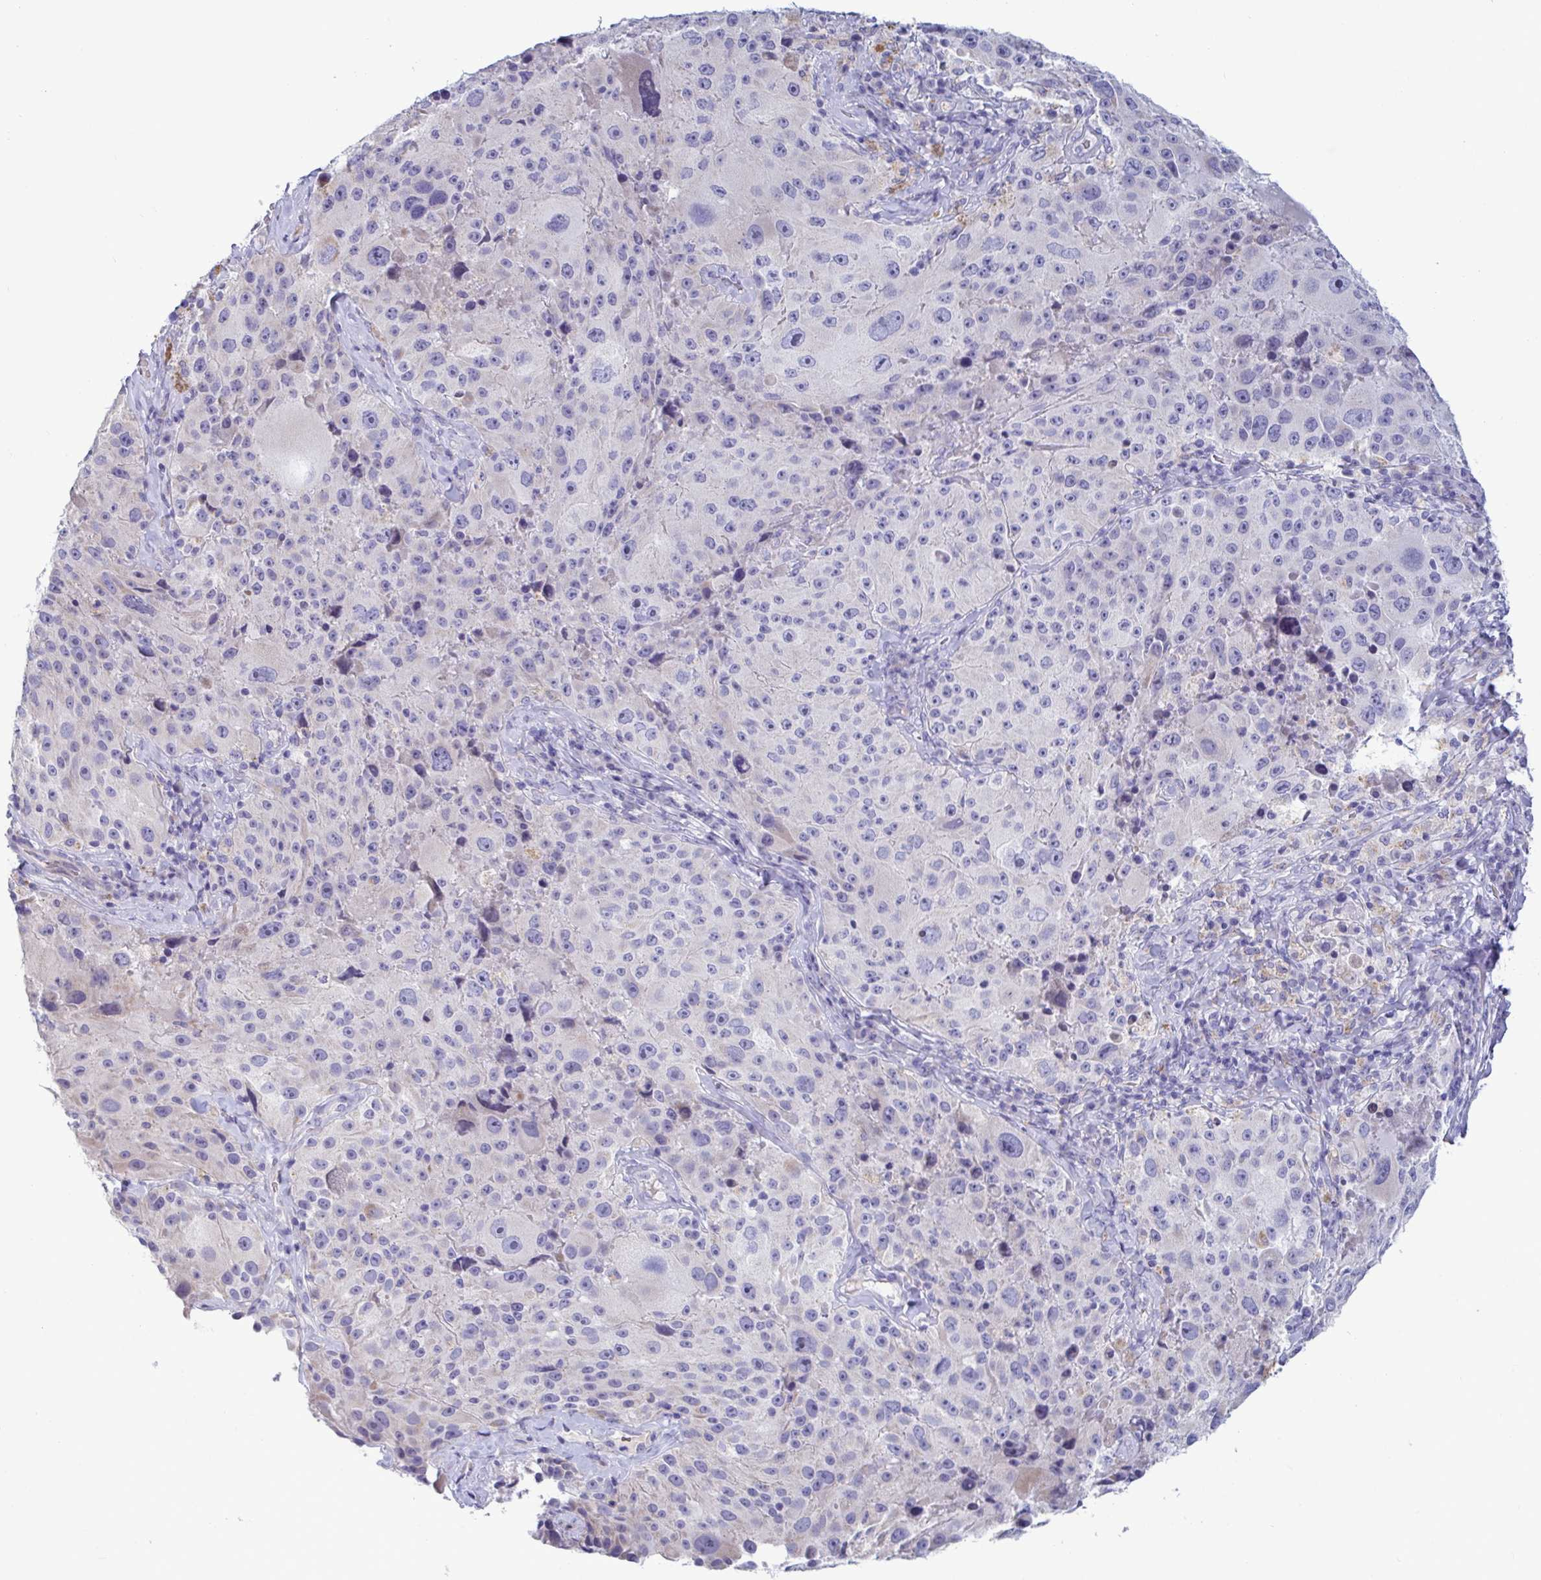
{"staining": {"intensity": "negative", "quantity": "none", "location": "none"}, "tissue": "melanoma", "cell_type": "Tumor cells", "image_type": "cancer", "snomed": [{"axis": "morphology", "description": "Malignant melanoma, Metastatic site"}, {"axis": "topography", "description": "Lymph node"}], "caption": "A high-resolution histopathology image shows immunohistochemistry (IHC) staining of malignant melanoma (metastatic site), which shows no significant expression in tumor cells.", "gene": "TAS2R38", "patient": {"sex": "male", "age": 62}}